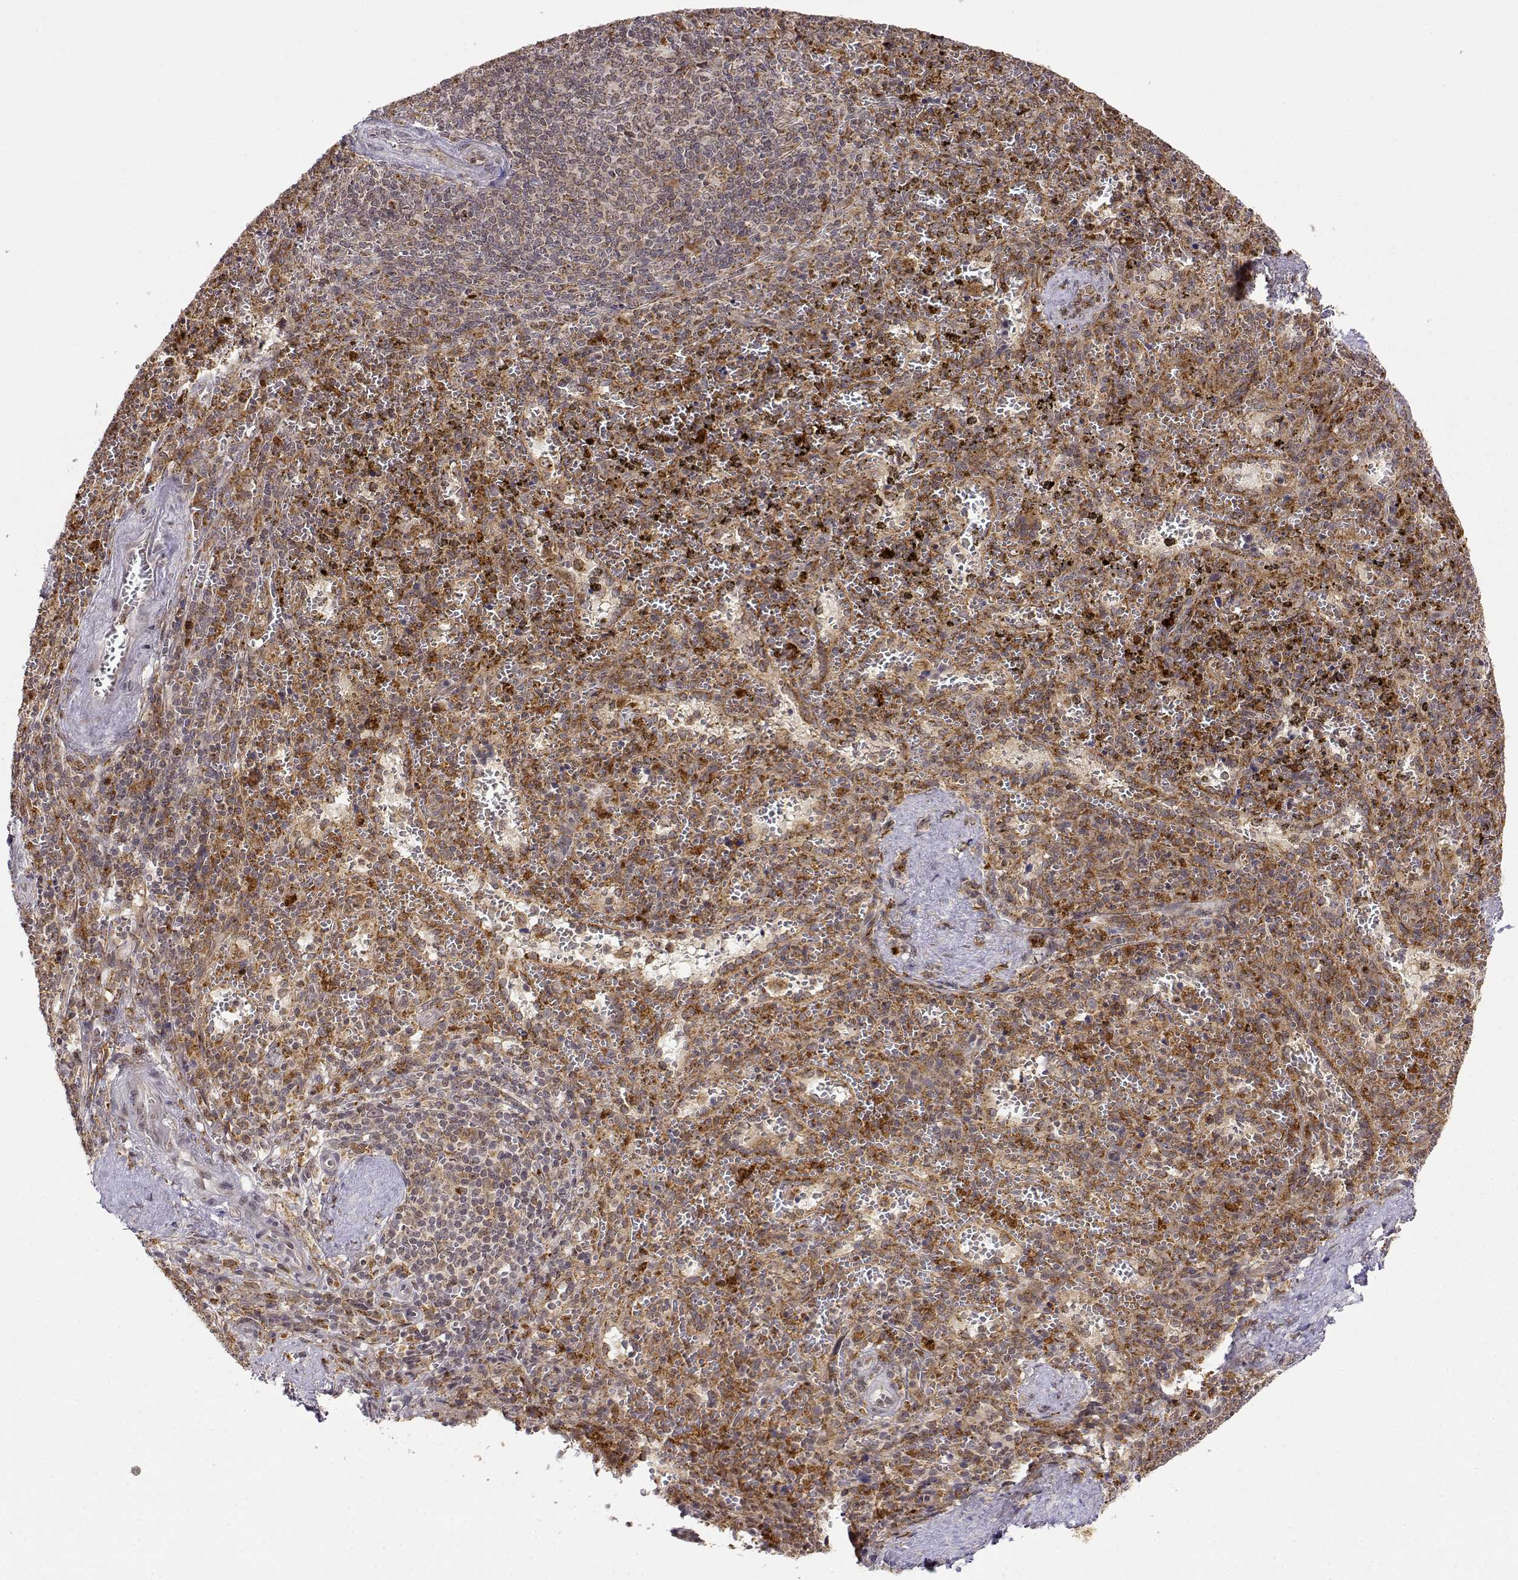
{"staining": {"intensity": "moderate", "quantity": ">75%", "location": "cytoplasmic/membranous"}, "tissue": "spleen", "cell_type": "Cells in red pulp", "image_type": "normal", "snomed": [{"axis": "morphology", "description": "Normal tissue, NOS"}, {"axis": "topography", "description": "Spleen"}], "caption": "Human spleen stained with a brown dye exhibits moderate cytoplasmic/membranous positive positivity in approximately >75% of cells in red pulp.", "gene": "RNF13", "patient": {"sex": "female", "age": 50}}